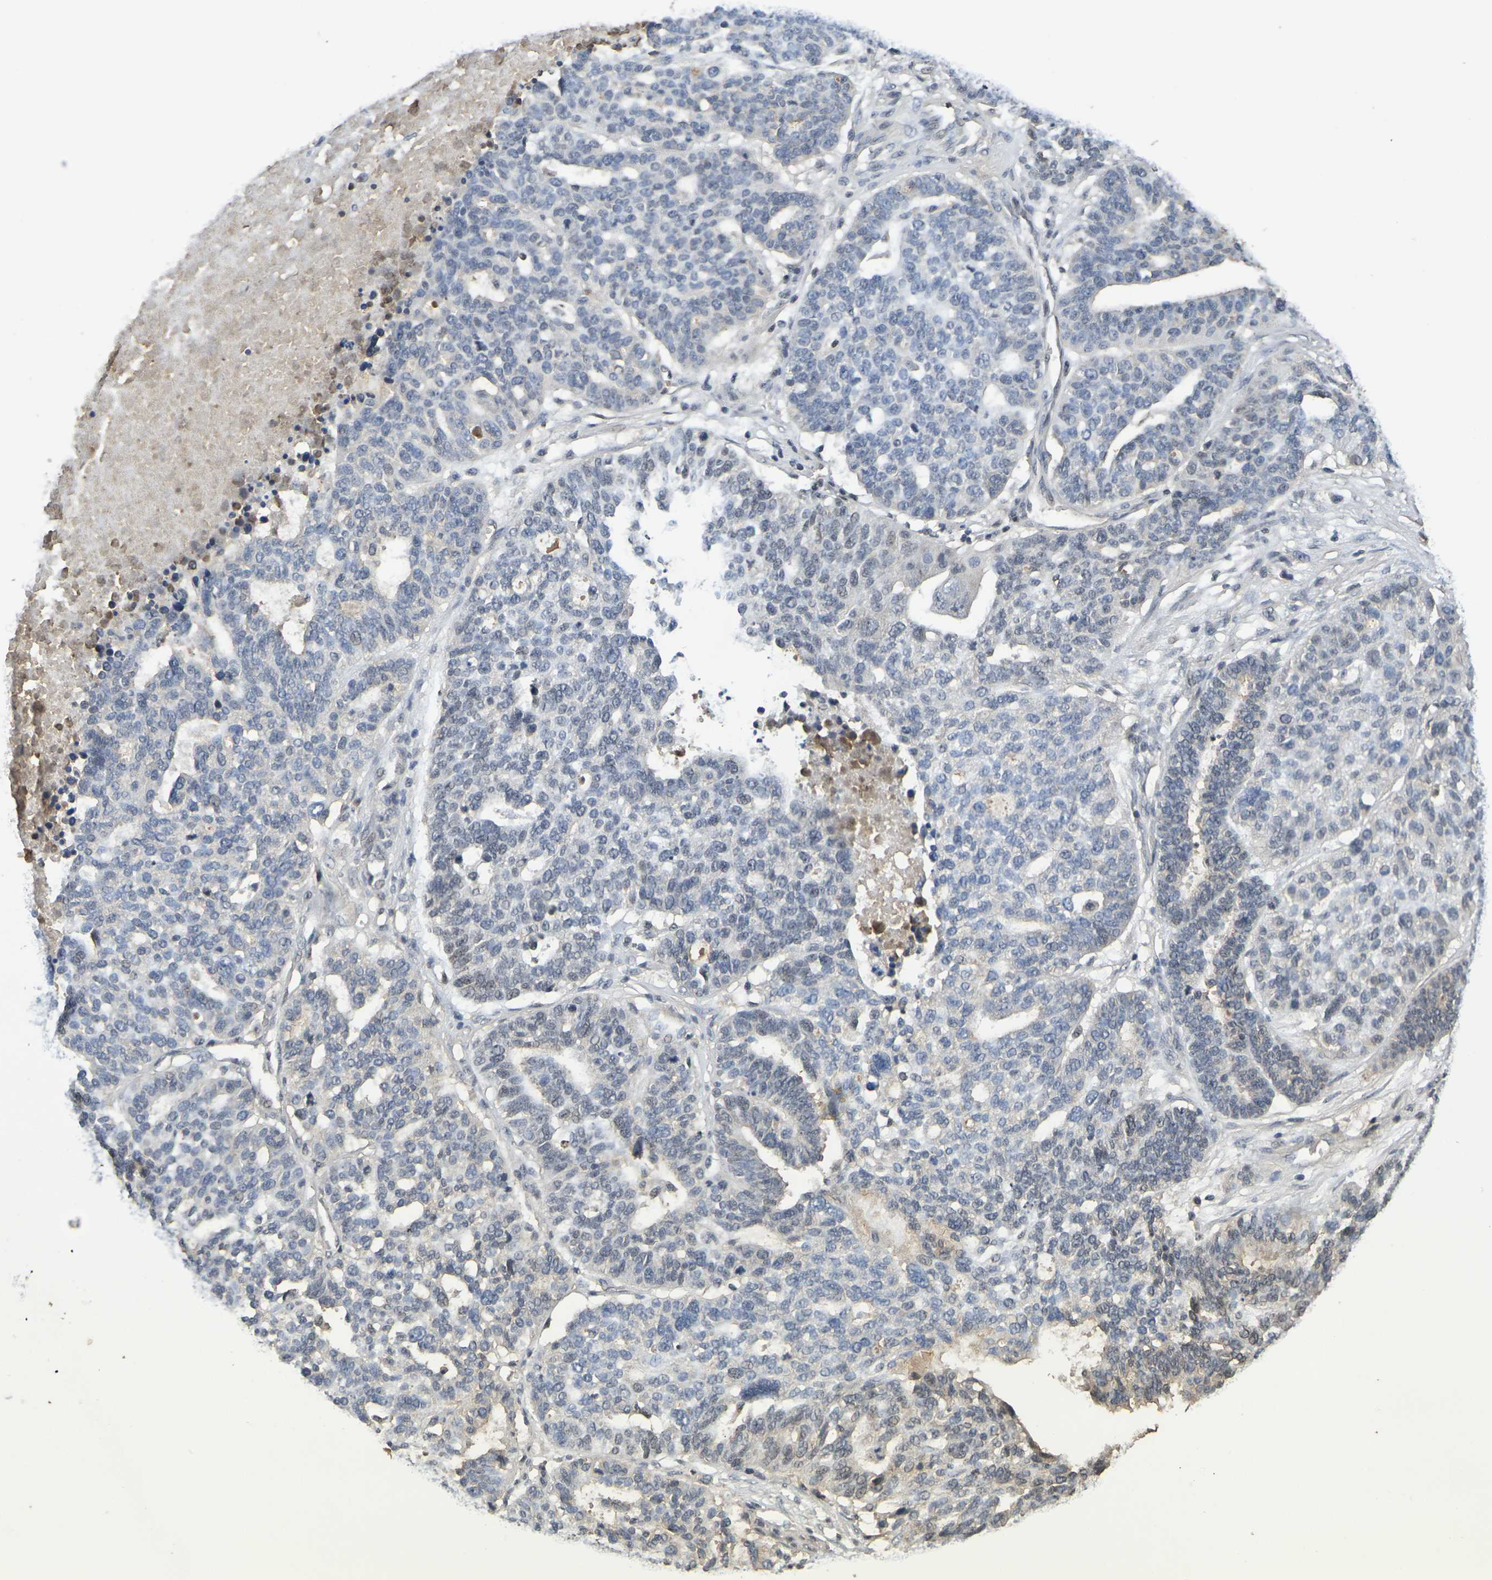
{"staining": {"intensity": "weak", "quantity": "<25%", "location": "nuclear"}, "tissue": "ovarian cancer", "cell_type": "Tumor cells", "image_type": "cancer", "snomed": [{"axis": "morphology", "description": "Cystadenocarcinoma, serous, NOS"}, {"axis": "topography", "description": "Ovary"}], "caption": "Human serous cystadenocarcinoma (ovarian) stained for a protein using immunohistochemistry (IHC) shows no expression in tumor cells.", "gene": "TERF2", "patient": {"sex": "female", "age": 59}}